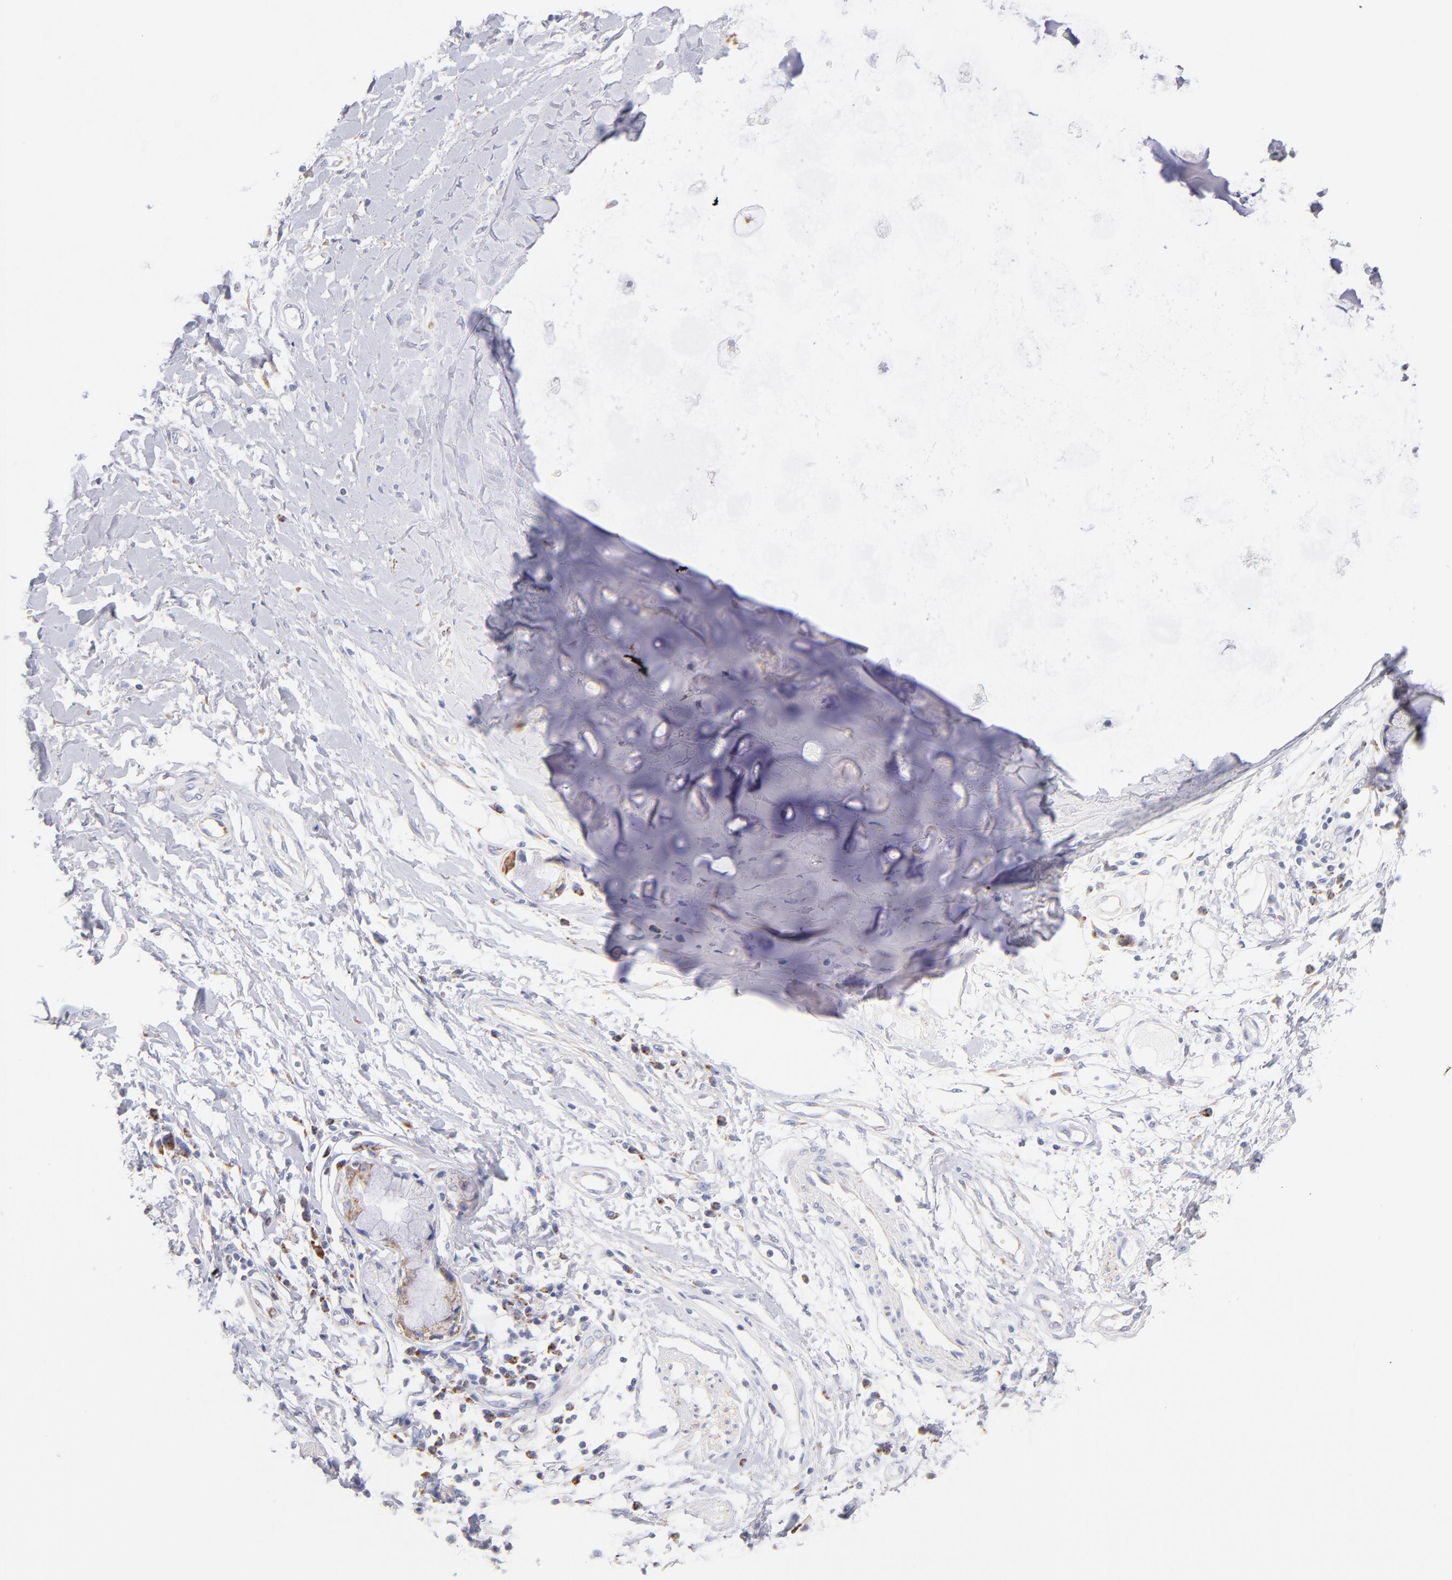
{"staining": {"intensity": "negative", "quantity": "none", "location": "none"}, "tissue": "adipose tissue", "cell_type": "Adipocytes", "image_type": "normal", "snomed": [{"axis": "morphology", "description": "Normal tissue, NOS"}, {"axis": "morphology", "description": "Adenocarcinoma, NOS"}, {"axis": "topography", "description": "Cartilage tissue"}, {"axis": "topography", "description": "Bronchus"}, {"axis": "topography", "description": "Lung"}], "caption": "This micrograph is of unremarkable adipose tissue stained with IHC to label a protein in brown with the nuclei are counter-stained blue. There is no expression in adipocytes. The staining was performed using DAB to visualize the protein expression in brown, while the nuclei were stained in blue with hematoxylin (Magnification: 20x).", "gene": "AIFM1", "patient": {"sex": "female", "age": 67}}